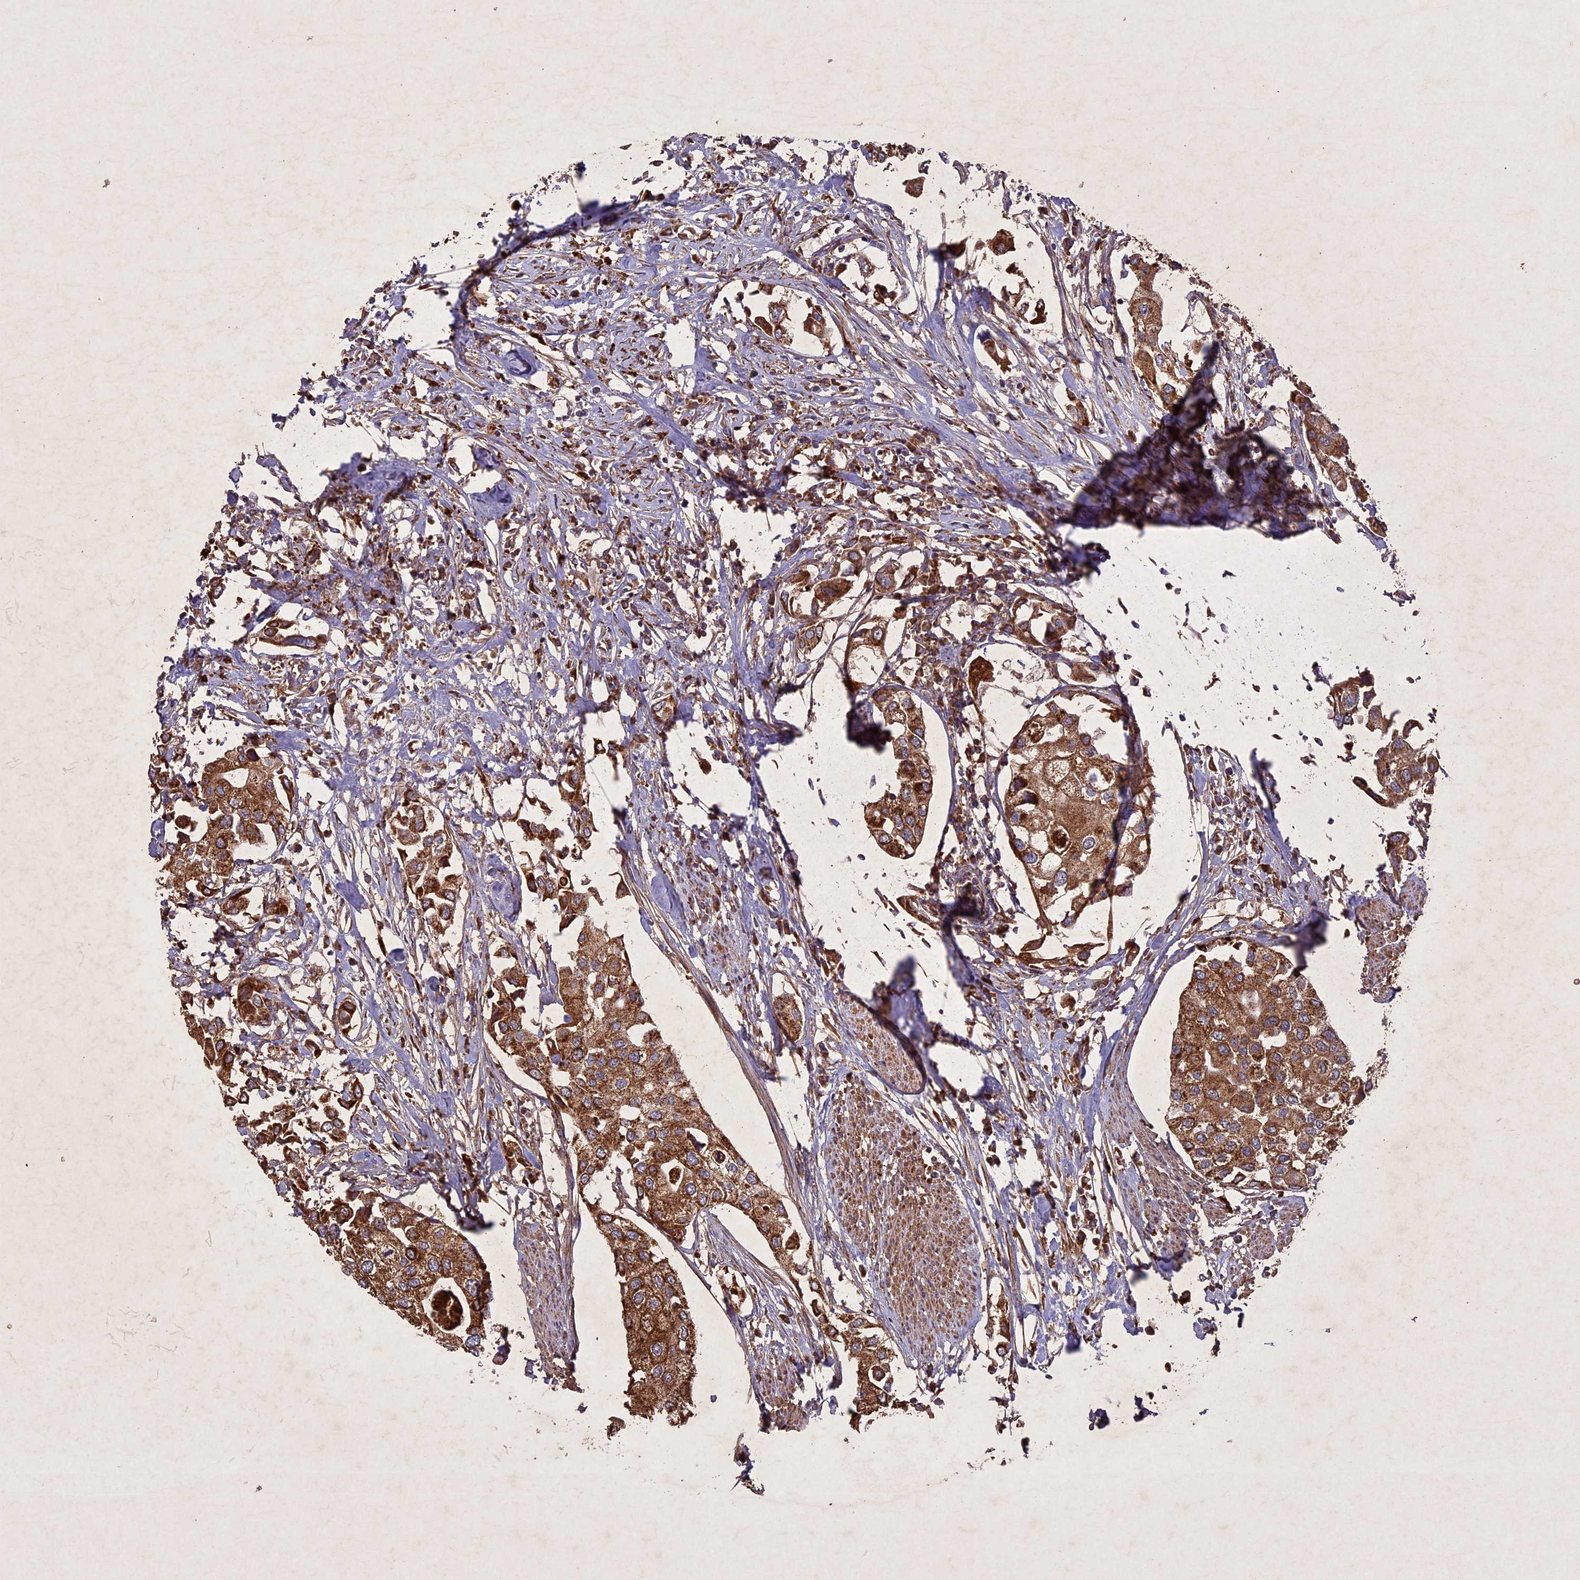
{"staining": {"intensity": "moderate", "quantity": ">75%", "location": "cytoplasmic/membranous"}, "tissue": "urothelial cancer", "cell_type": "Tumor cells", "image_type": "cancer", "snomed": [{"axis": "morphology", "description": "Urothelial carcinoma, High grade"}, {"axis": "topography", "description": "Urinary bladder"}], "caption": "Immunohistochemical staining of urothelial carcinoma (high-grade) exhibits moderate cytoplasmic/membranous protein expression in about >75% of tumor cells.", "gene": "CIAO2B", "patient": {"sex": "male", "age": 64}}